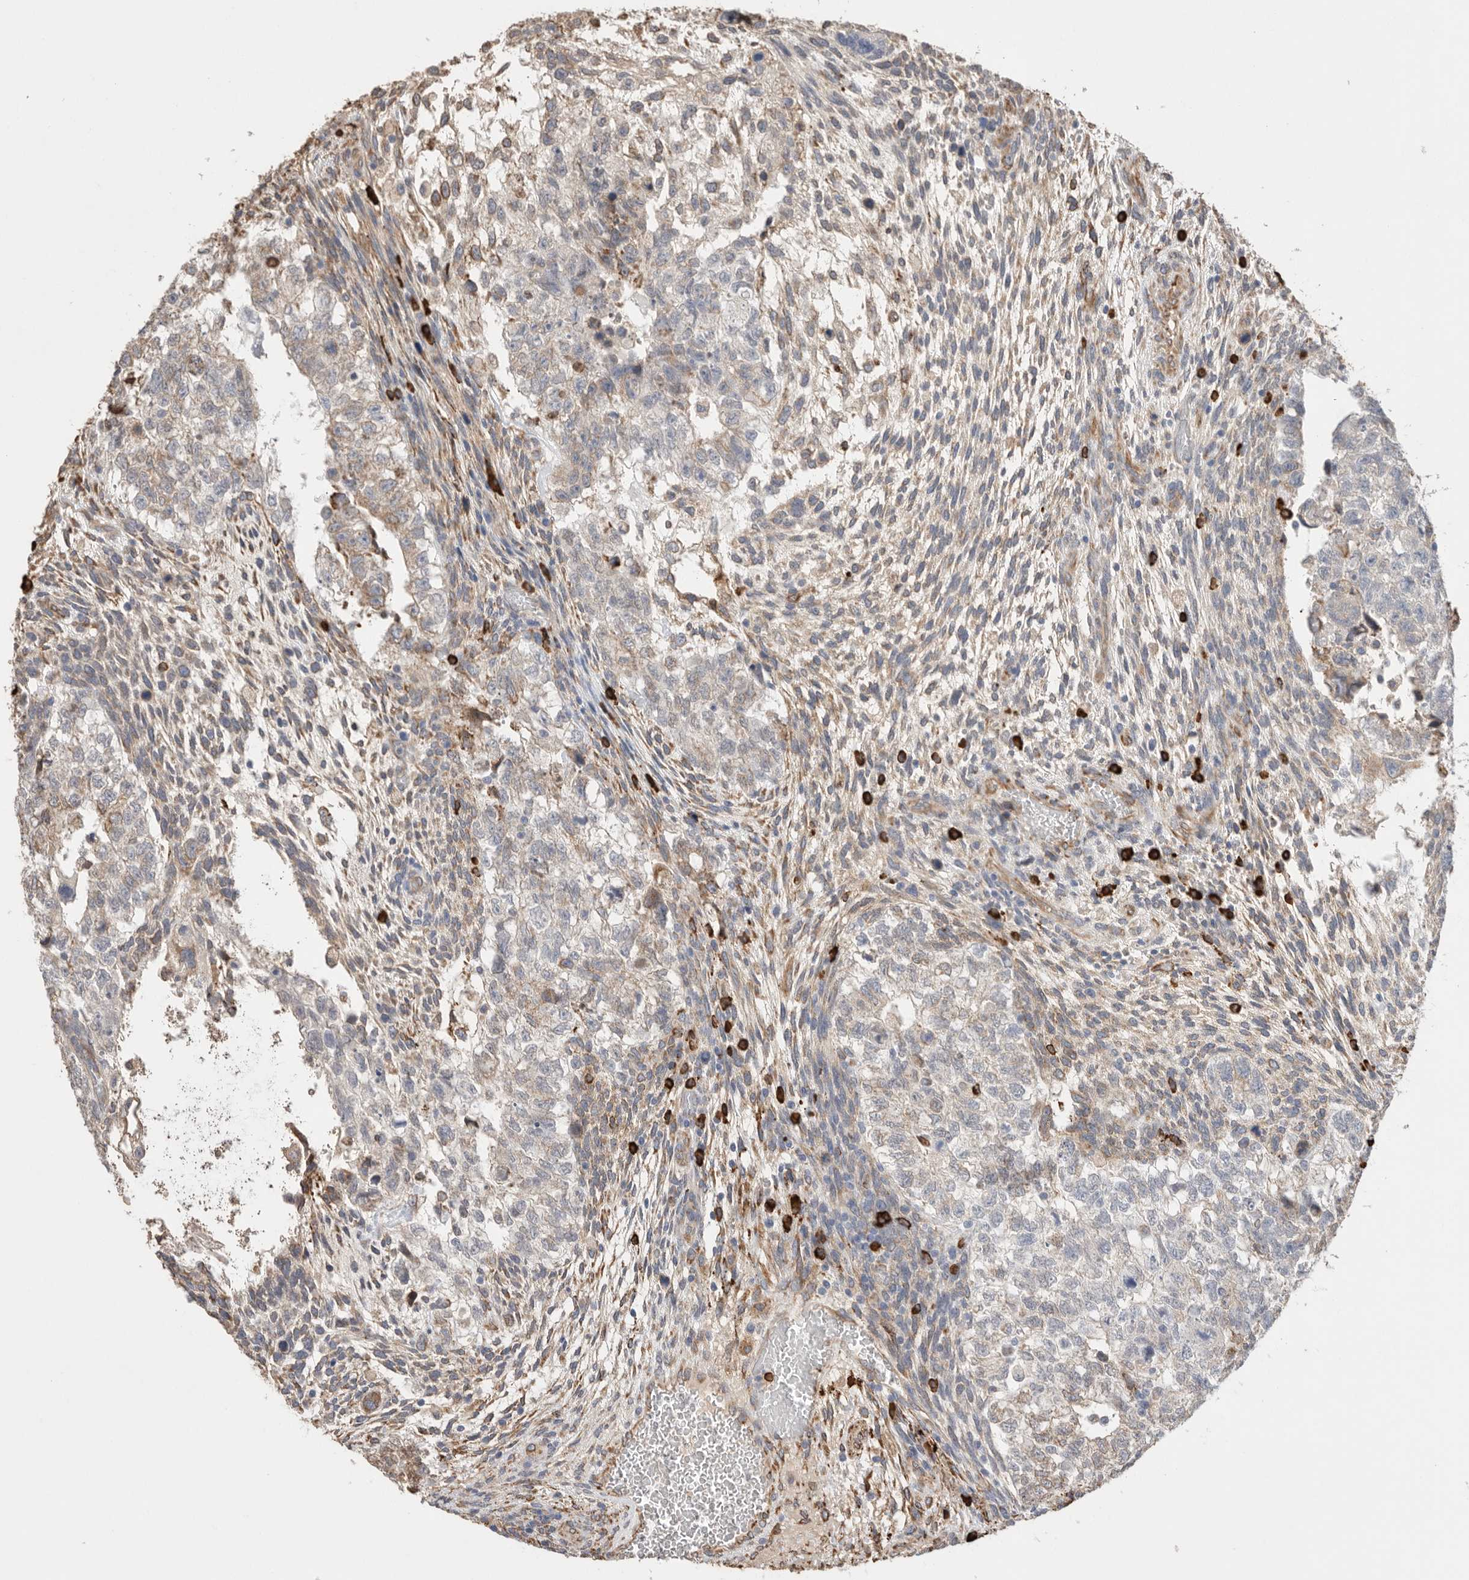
{"staining": {"intensity": "weak", "quantity": "25%-75%", "location": "cytoplasmic/membranous"}, "tissue": "testis cancer", "cell_type": "Tumor cells", "image_type": "cancer", "snomed": [{"axis": "morphology", "description": "Carcinoma, Embryonal, NOS"}, {"axis": "topography", "description": "Testis"}], "caption": "This photomicrograph exhibits immunohistochemistry (IHC) staining of testis cancer (embryonal carcinoma), with low weak cytoplasmic/membranous positivity in approximately 25%-75% of tumor cells.", "gene": "BLOC1S5", "patient": {"sex": "male", "age": 36}}